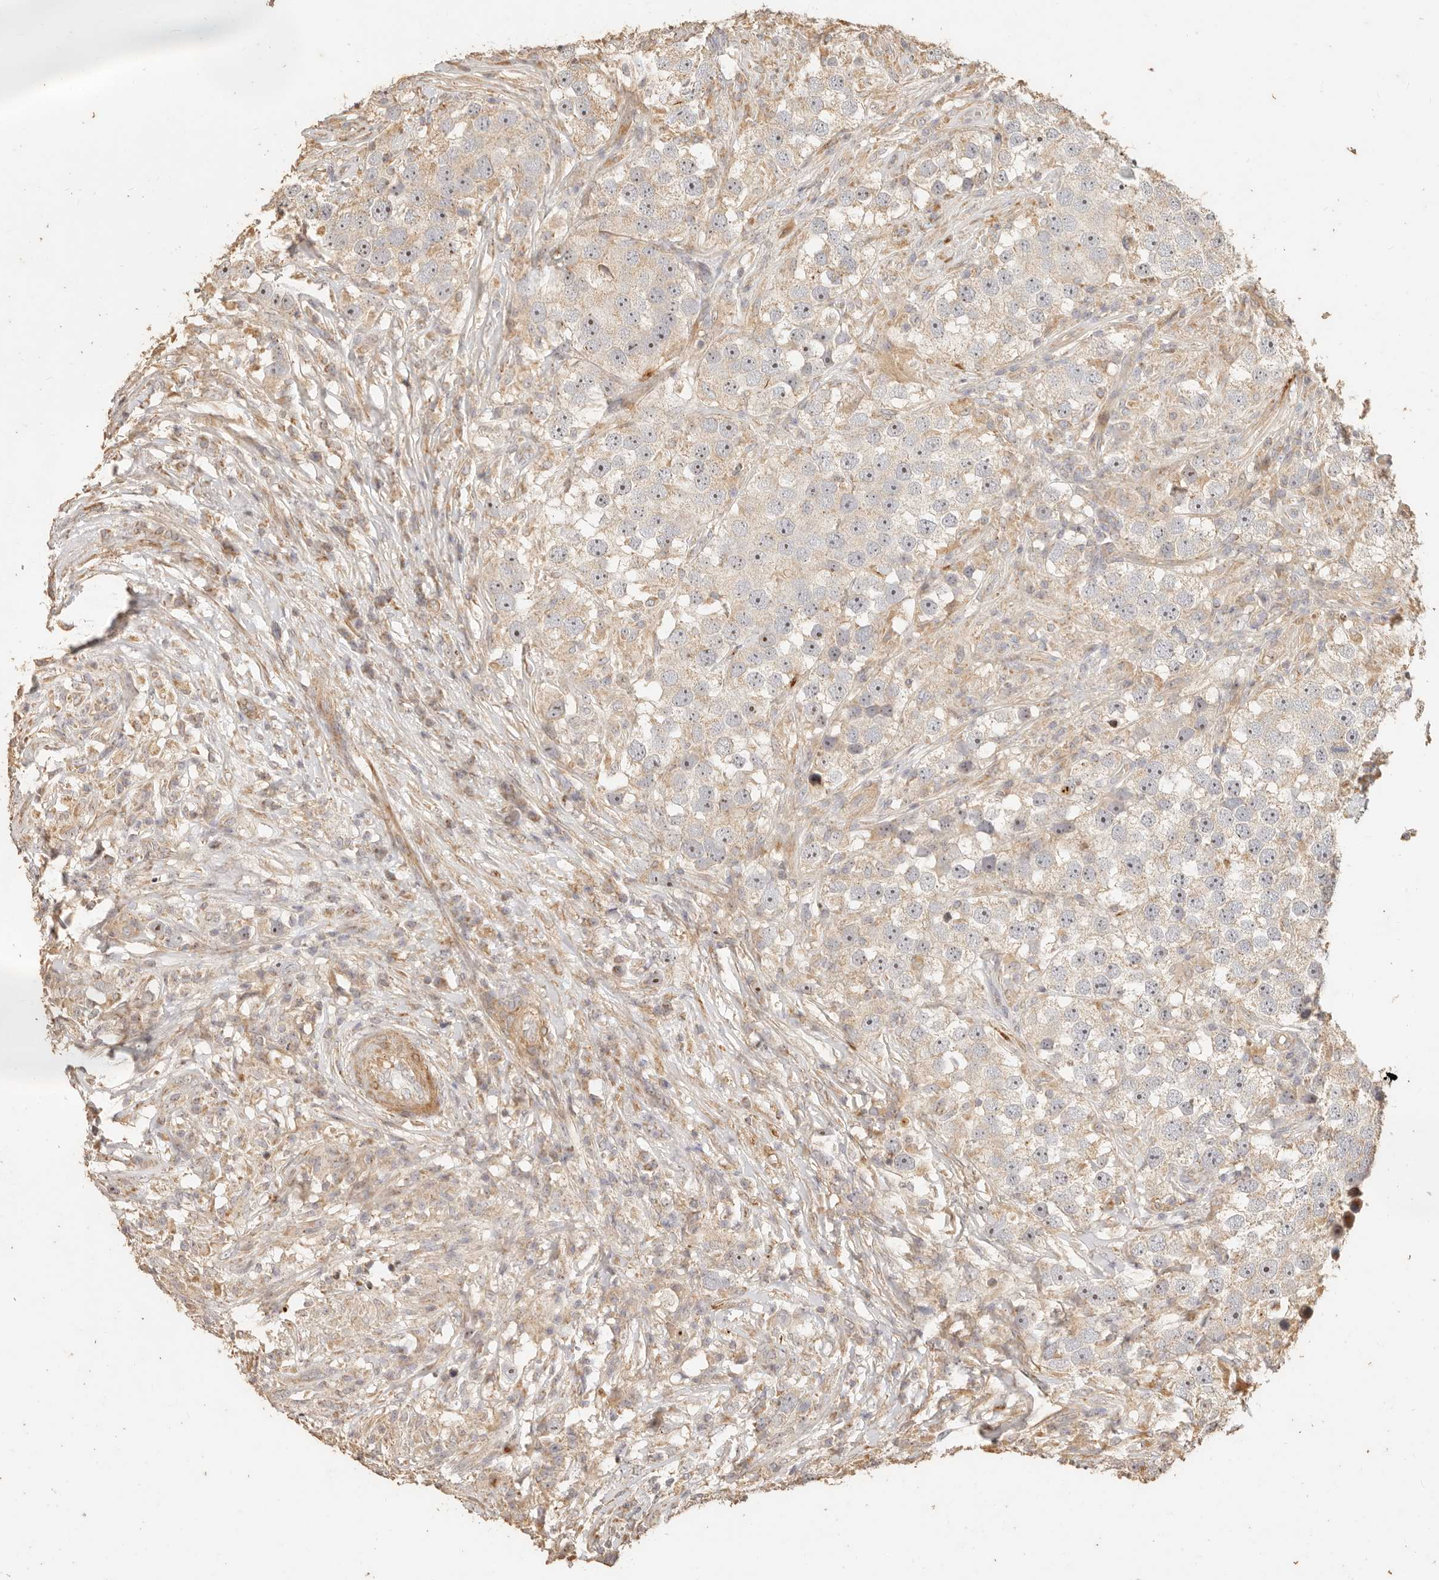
{"staining": {"intensity": "weak", "quantity": ">75%", "location": "cytoplasmic/membranous"}, "tissue": "testis cancer", "cell_type": "Tumor cells", "image_type": "cancer", "snomed": [{"axis": "morphology", "description": "Seminoma, NOS"}, {"axis": "topography", "description": "Testis"}], "caption": "A low amount of weak cytoplasmic/membranous staining is present in about >75% of tumor cells in testis cancer tissue.", "gene": "PTPN22", "patient": {"sex": "male", "age": 49}}